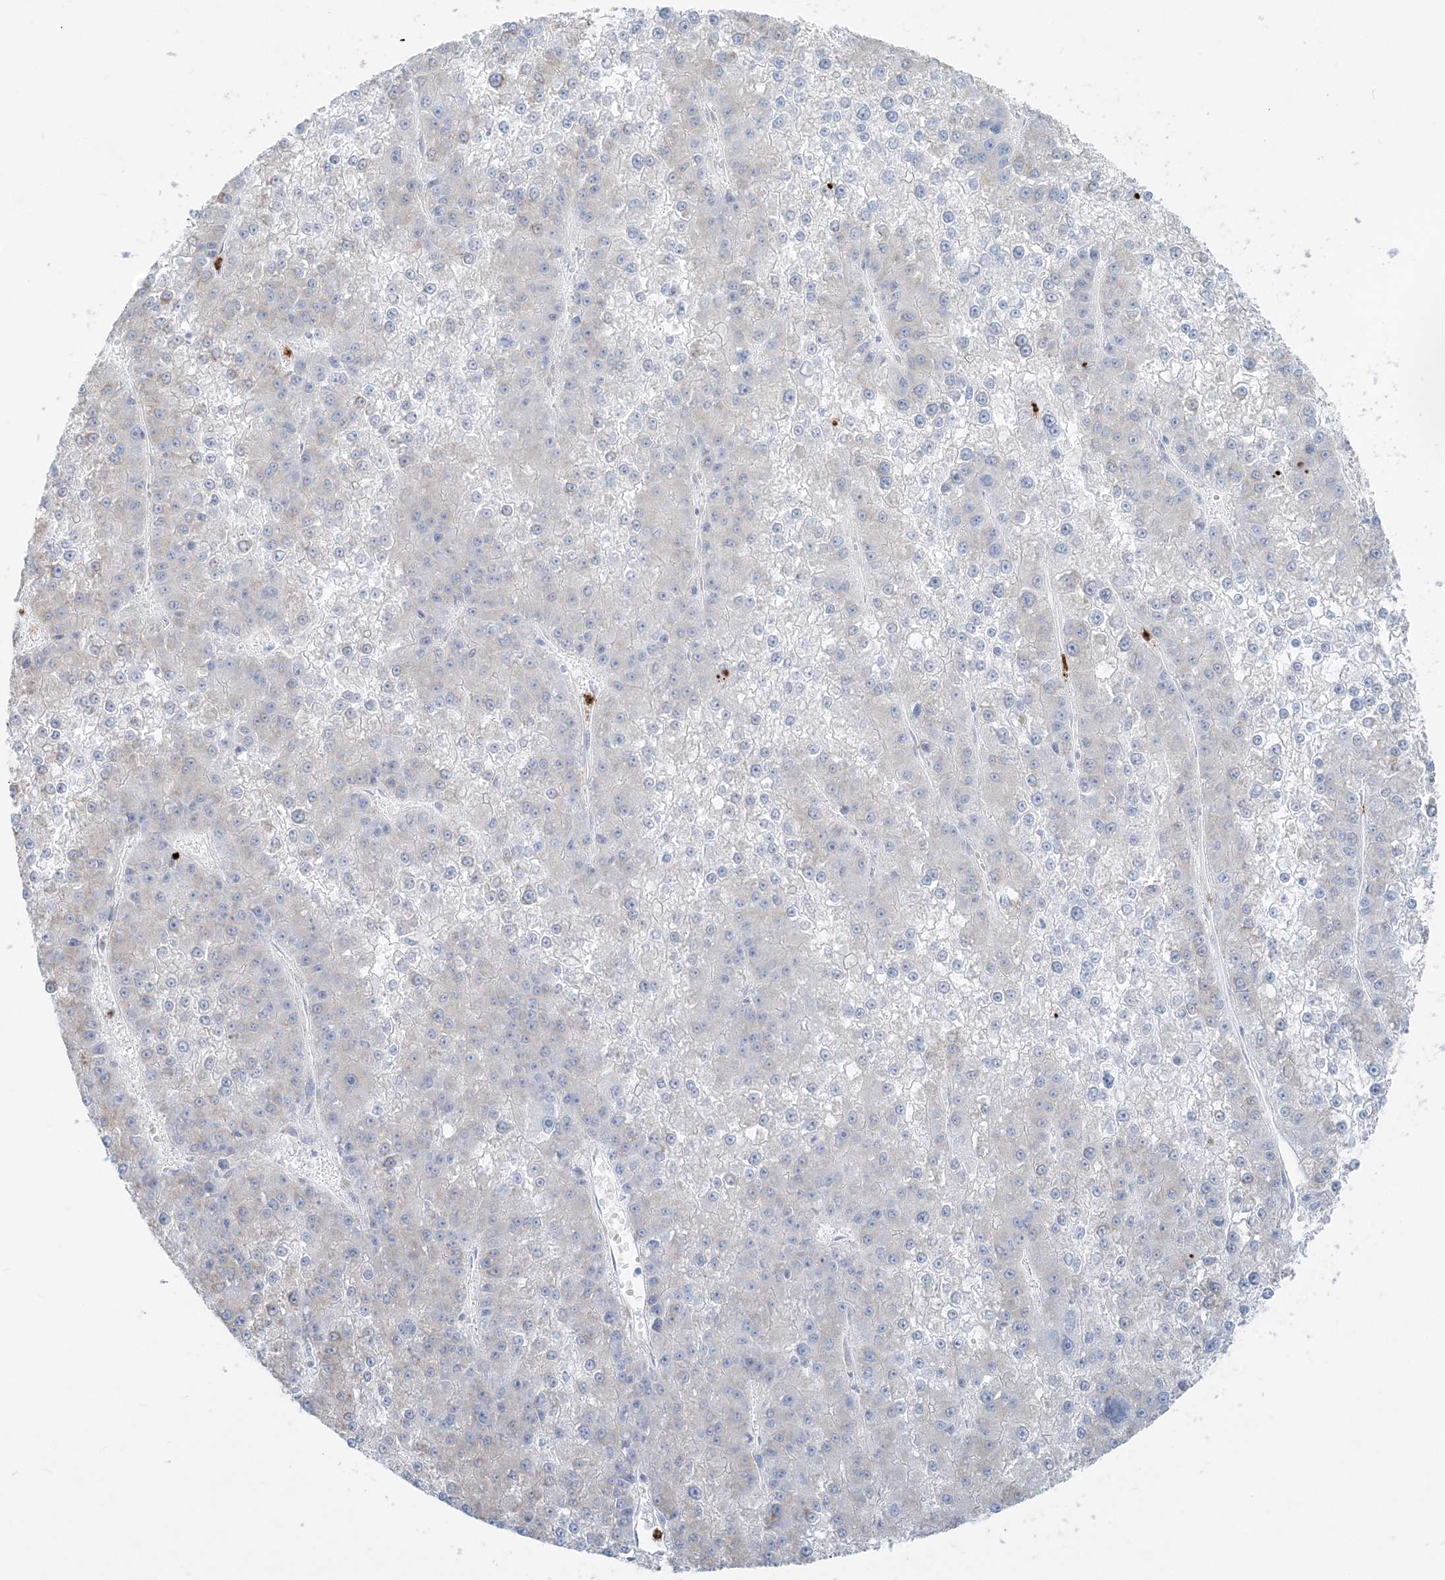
{"staining": {"intensity": "negative", "quantity": "none", "location": "none"}, "tissue": "liver cancer", "cell_type": "Tumor cells", "image_type": "cancer", "snomed": [{"axis": "morphology", "description": "Carcinoma, Hepatocellular, NOS"}, {"axis": "topography", "description": "Liver"}], "caption": "Image shows no protein expression in tumor cells of liver cancer tissue.", "gene": "CCNJ", "patient": {"sex": "female", "age": 73}}